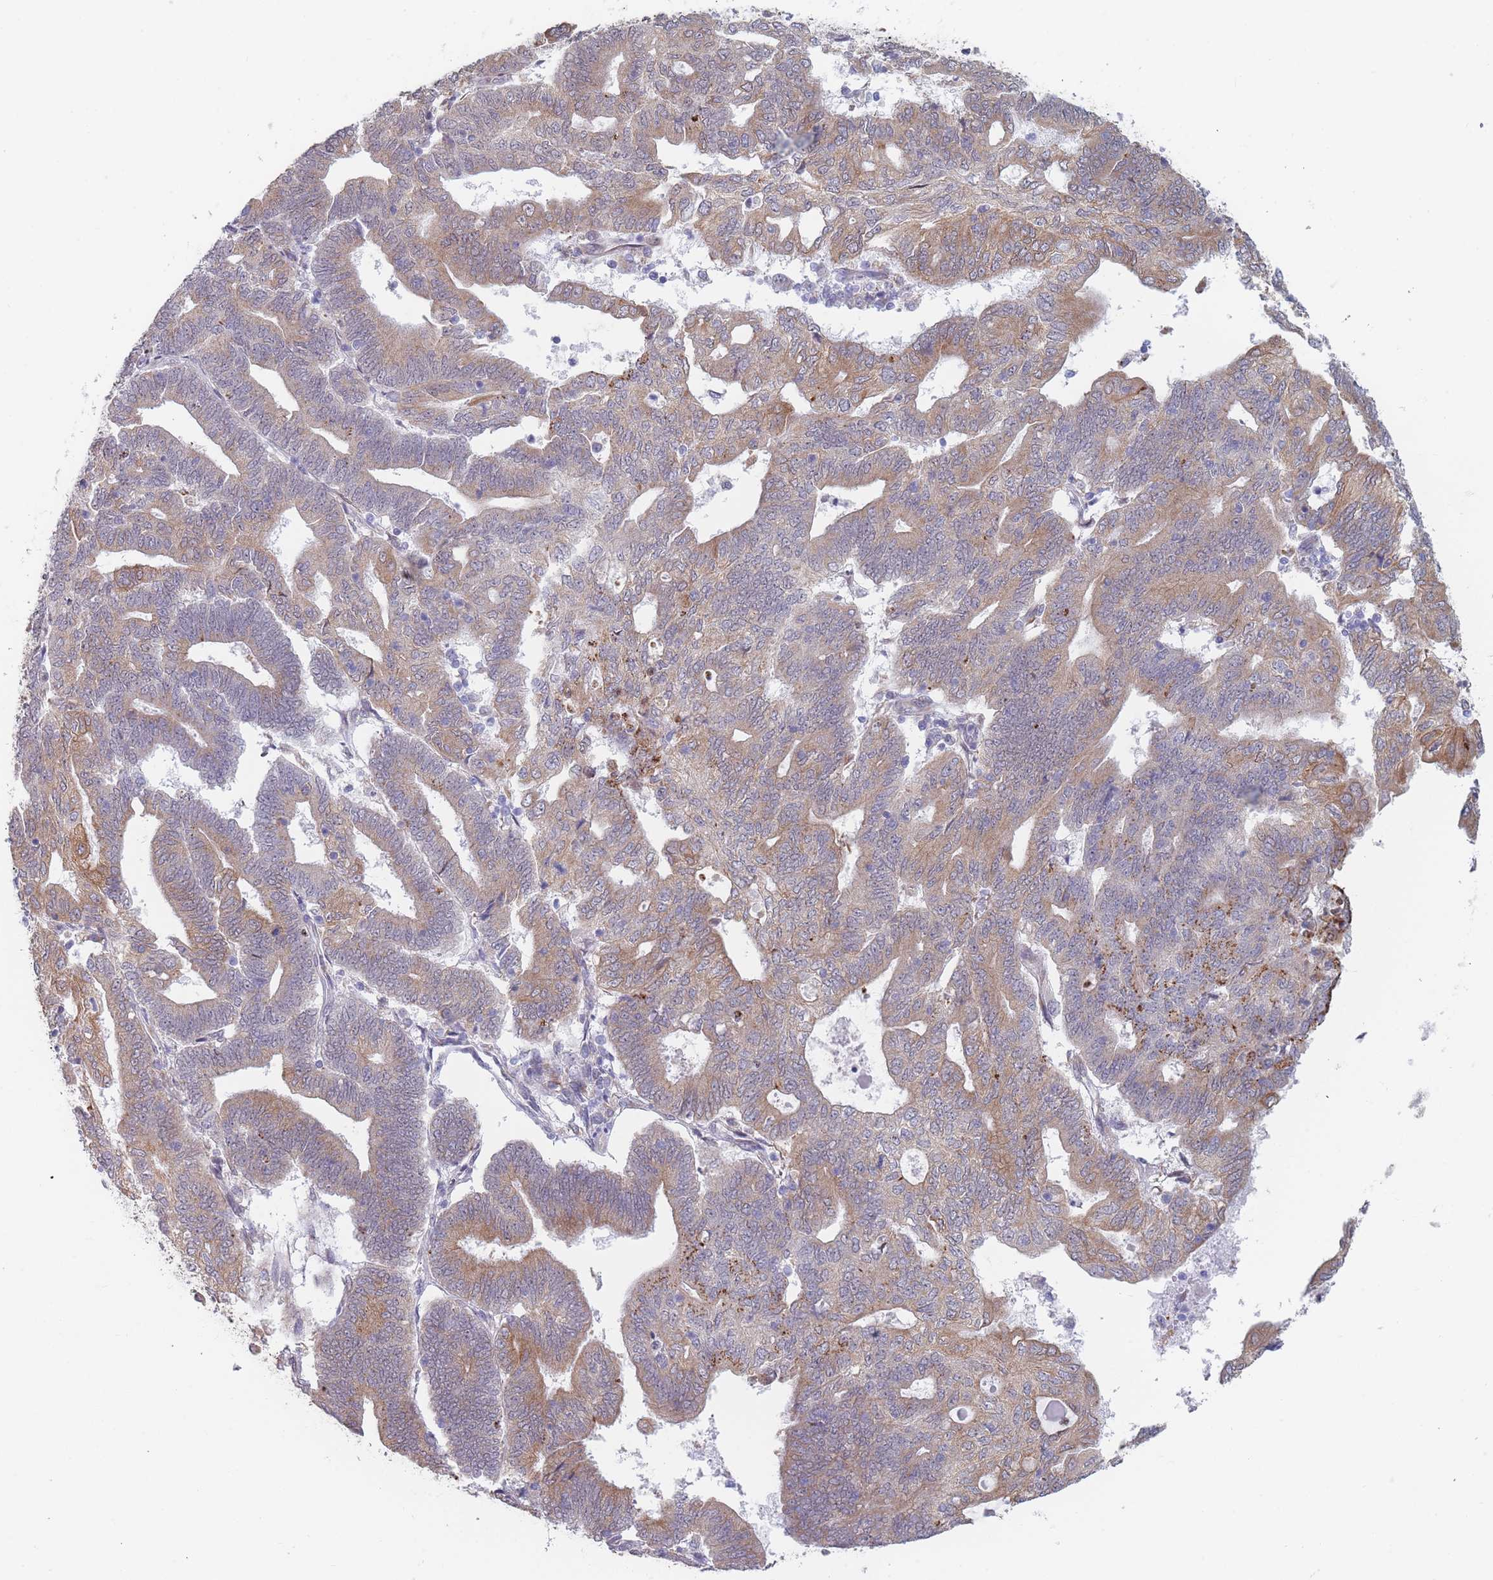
{"staining": {"intensity": "weak", "quantity": "25%-75%", "location": "cytoplasmic/membranous"}, "tissue": "endometrial cancer", "cell_type": "Tumor cells", "image_type": "cancer", "snomed": [{"axis": "morphology", "description": "Adenocarcinoma, NOS"}, {"axis": "topography", "description": "Endometrium"}], "caption": "Human endometrial adenocarcinoma stained with a protein marker shows weak staining in tumor cells.", "gene": "TMED10", "patient": {"sex": "female", "age": 70}}